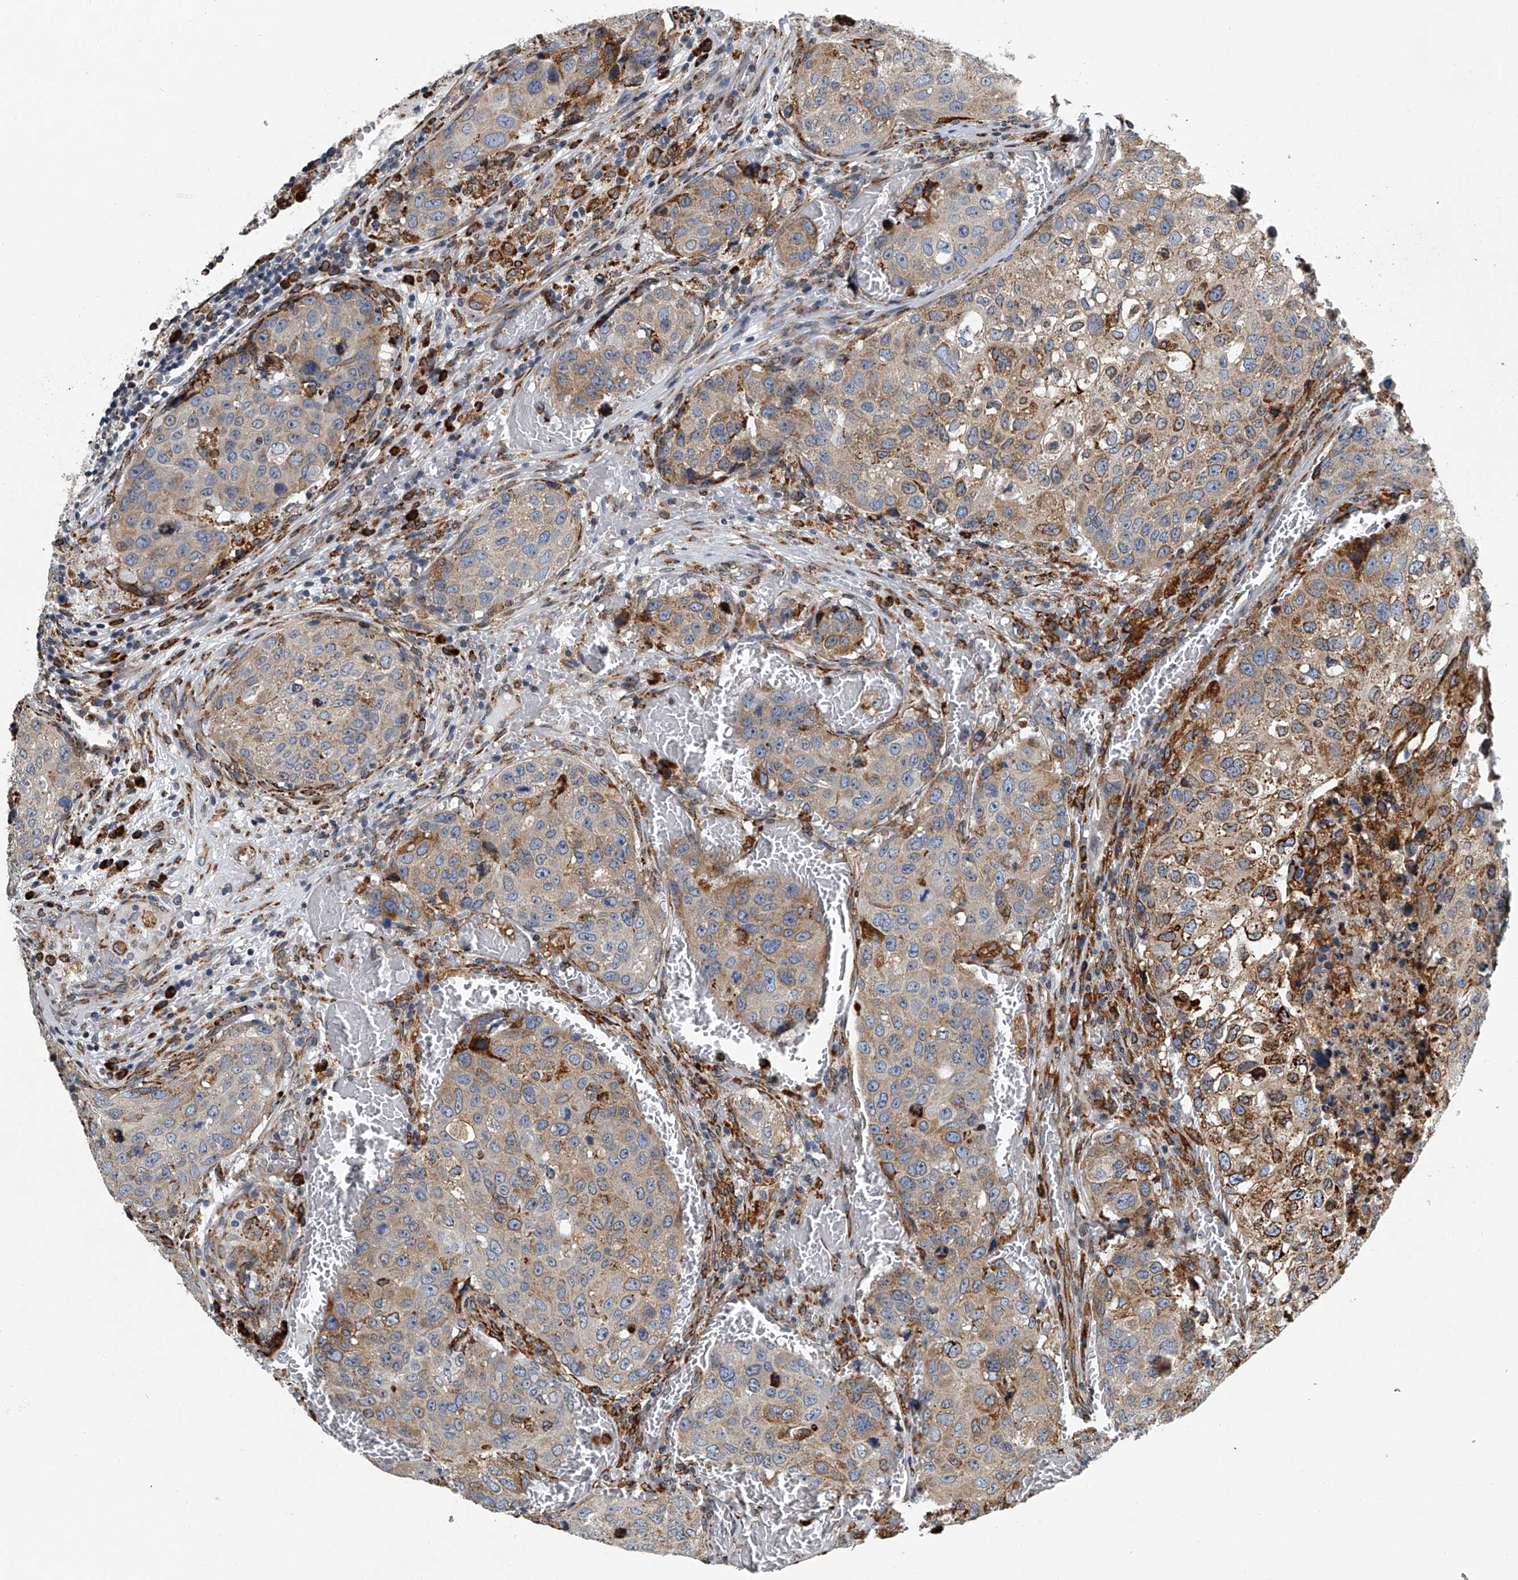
{"staining": {"intensity": "moderate", "quantity": "25%-75%", "location": "cytoplasmic/membranous"}, "tissue": "urothelial cancer", "cell_type": "Tumor cells", "image_type": "cancer", "snomed": [{"axis": "morphology", "description": "Urothelial carcinoma, High grade"}, {"axis": "topography", "description": "Lymph node"}, {"axis": "topography", "description": "Urinary bladder"}], "caption": "Urothelial cancer stained with a brown dye shows moderate cytoplasmic/membranous positive expression in approximately 25%-75% of tumor cells.", "gene": "TMEM63C", "patient": {"sex": "male", "age": 51}}